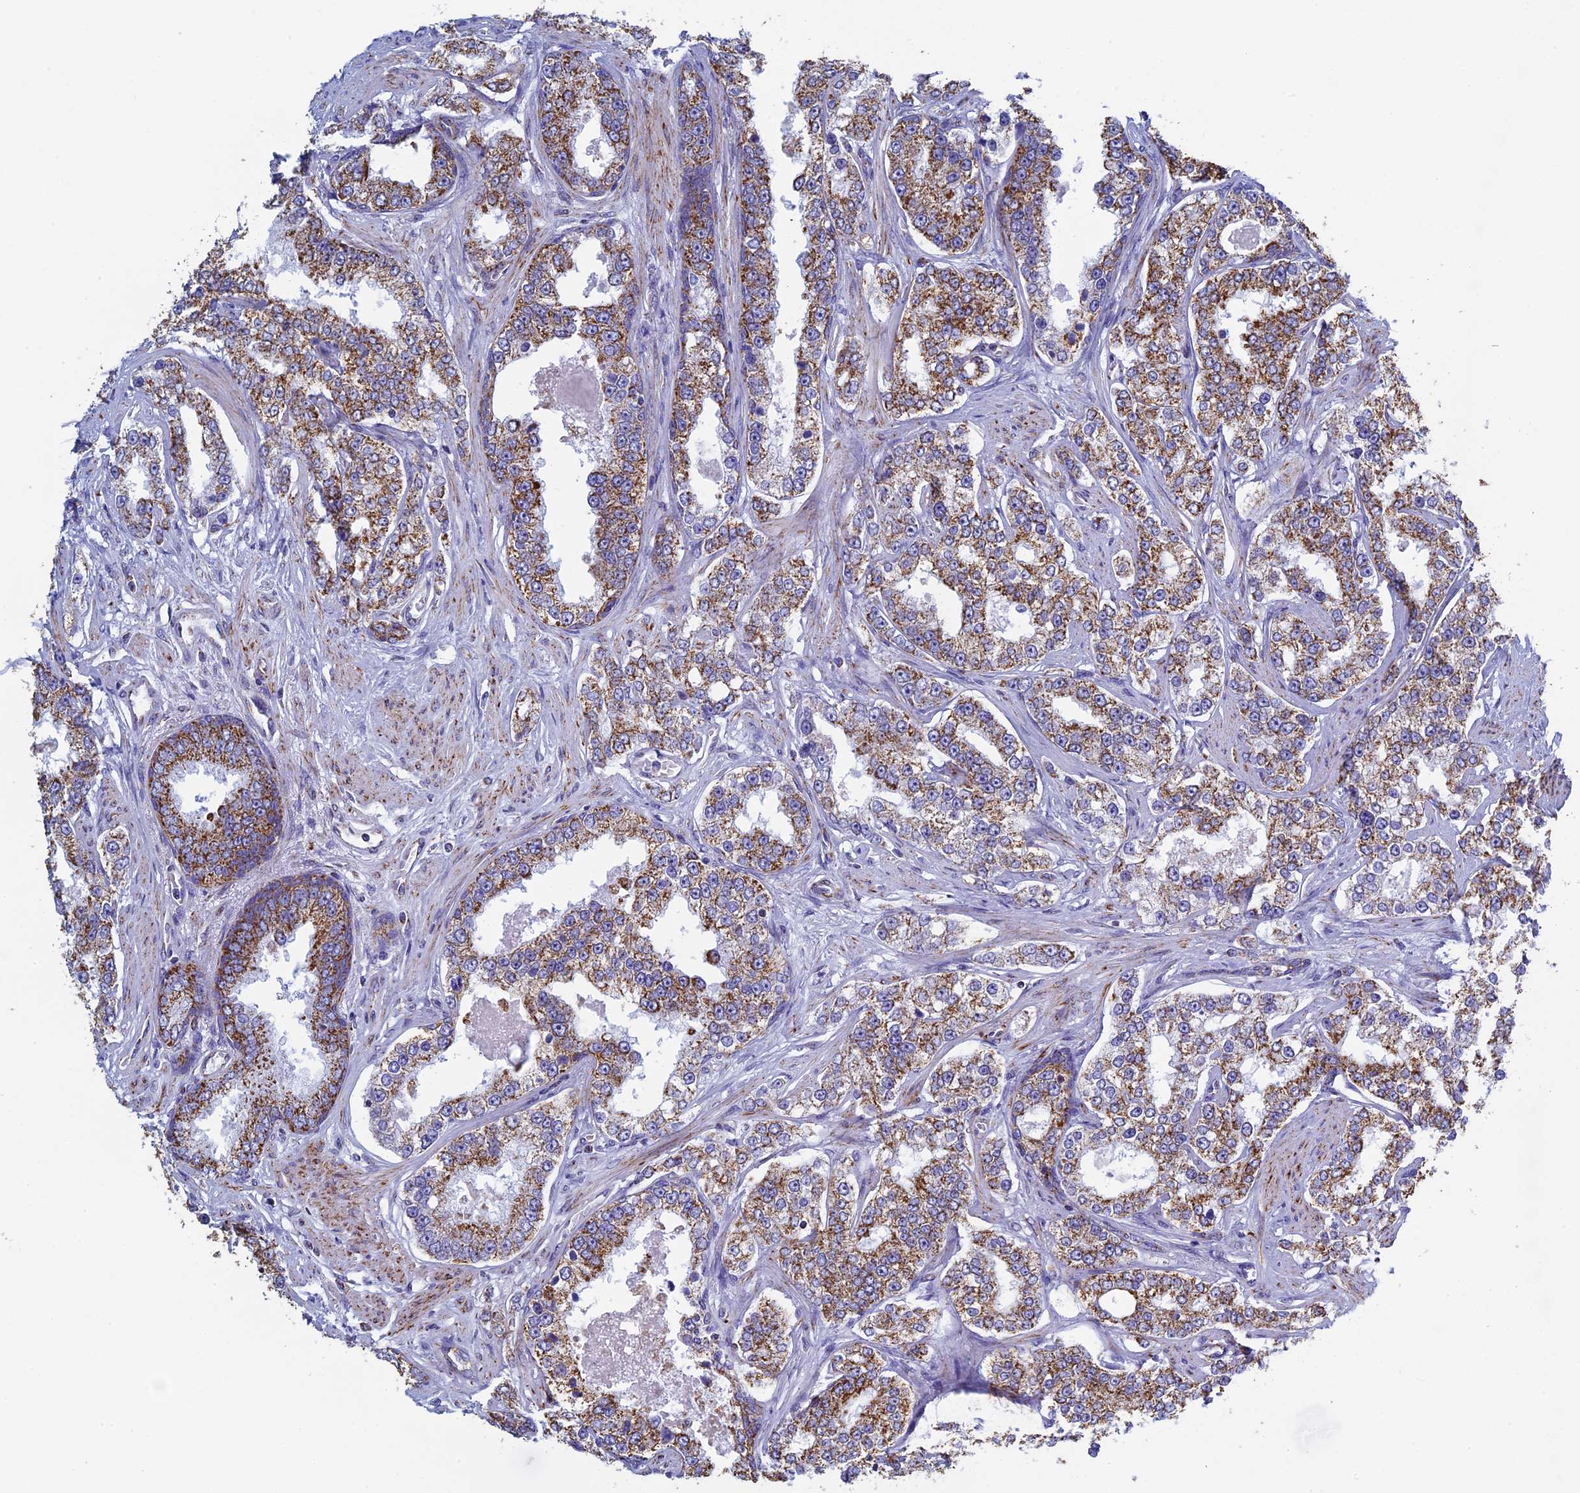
{"staining": {"intensity": "moderate", "quantity": ">75%", "location": "cytoplasmic/membranous"}, "tissue": "prostate cancer", "cell_type": "Tumor cells", "image_type": "cancer", "snomed": [{"axis": "morphology", "description": "Normal tissue, NOS"}, {"axis": "morphology", "description": "Adenocarcinoma, High grade"}, {"axis": "topography", "description": "Prostate"}], "caption": "Immunohistochemistry histopathology image of neoplastic tissue: prostate high-grade adenocarcinoma stained using immunohistochemistry reveals medium levels of moderate protein expression localized specifically in the cytoplasmic/membranous of tumor cells, appearing as a cytoplasmic/membranous brown color.", "gene": "UQCRFS1", "patient": {"sex": "male", "age": 83}}